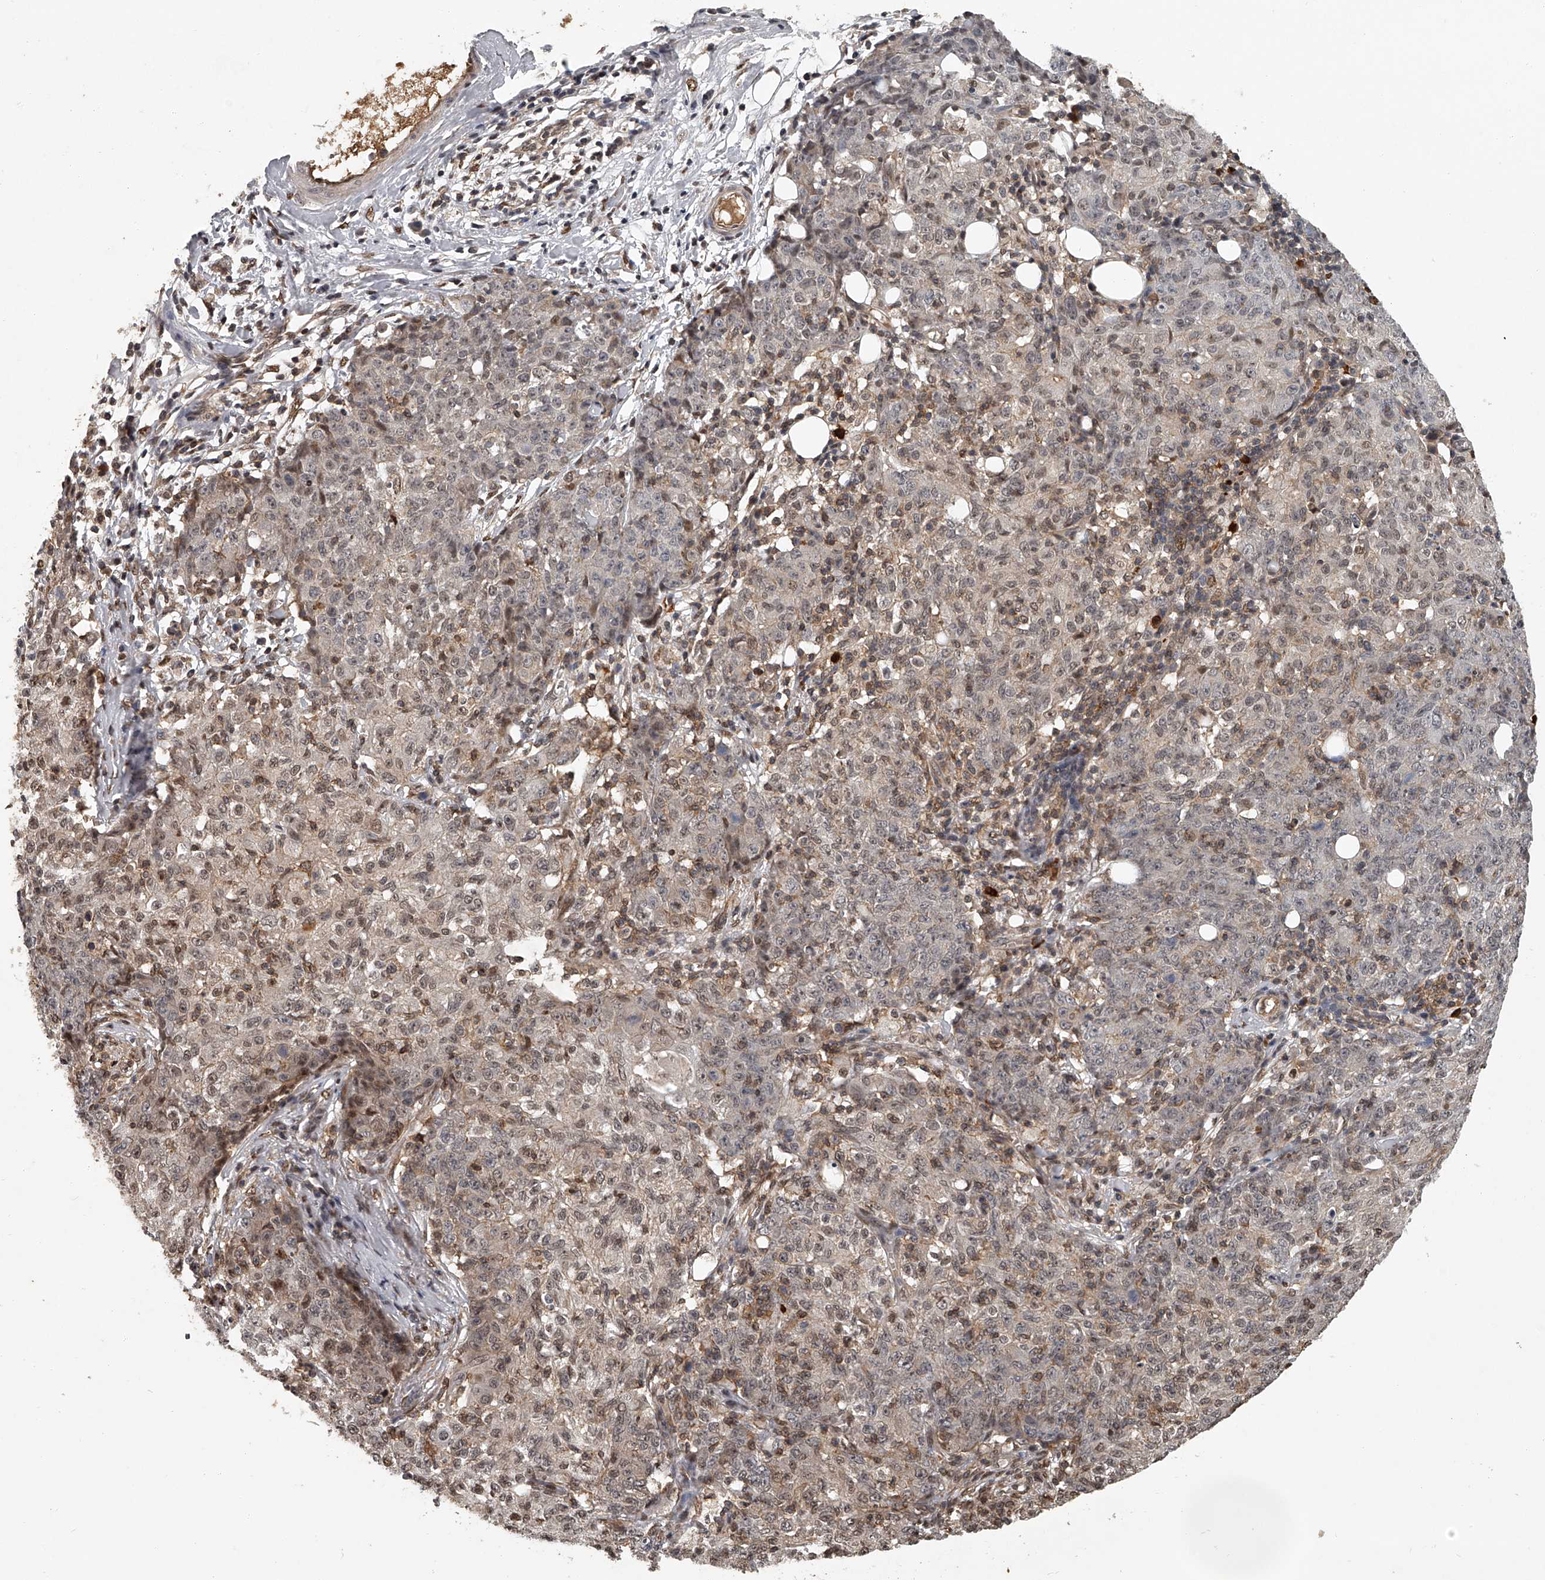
{"staining": {"intensity": "weak", "quantity": "25%-75%", "location": "cytoplasmic/membranous,nuclear"}, "tissue": "ovarian cancer", "cell_type": "Tumor cells", "image_type": "cancer", "snomed": [{"axis": "morphology", "description": "Carcinoma, endometroid"}, {"axis": "topography", "description": "Ovary"}], "caption": "IHC of ovarian cancer (endometroid carcinoma) shows low levels of weak cytoplasmic/membranous and nuclear expression in about 25%-75% of tumor cells.", "gene": "PLEKHG1", "patient": {"sex": "female", "age": 42}}